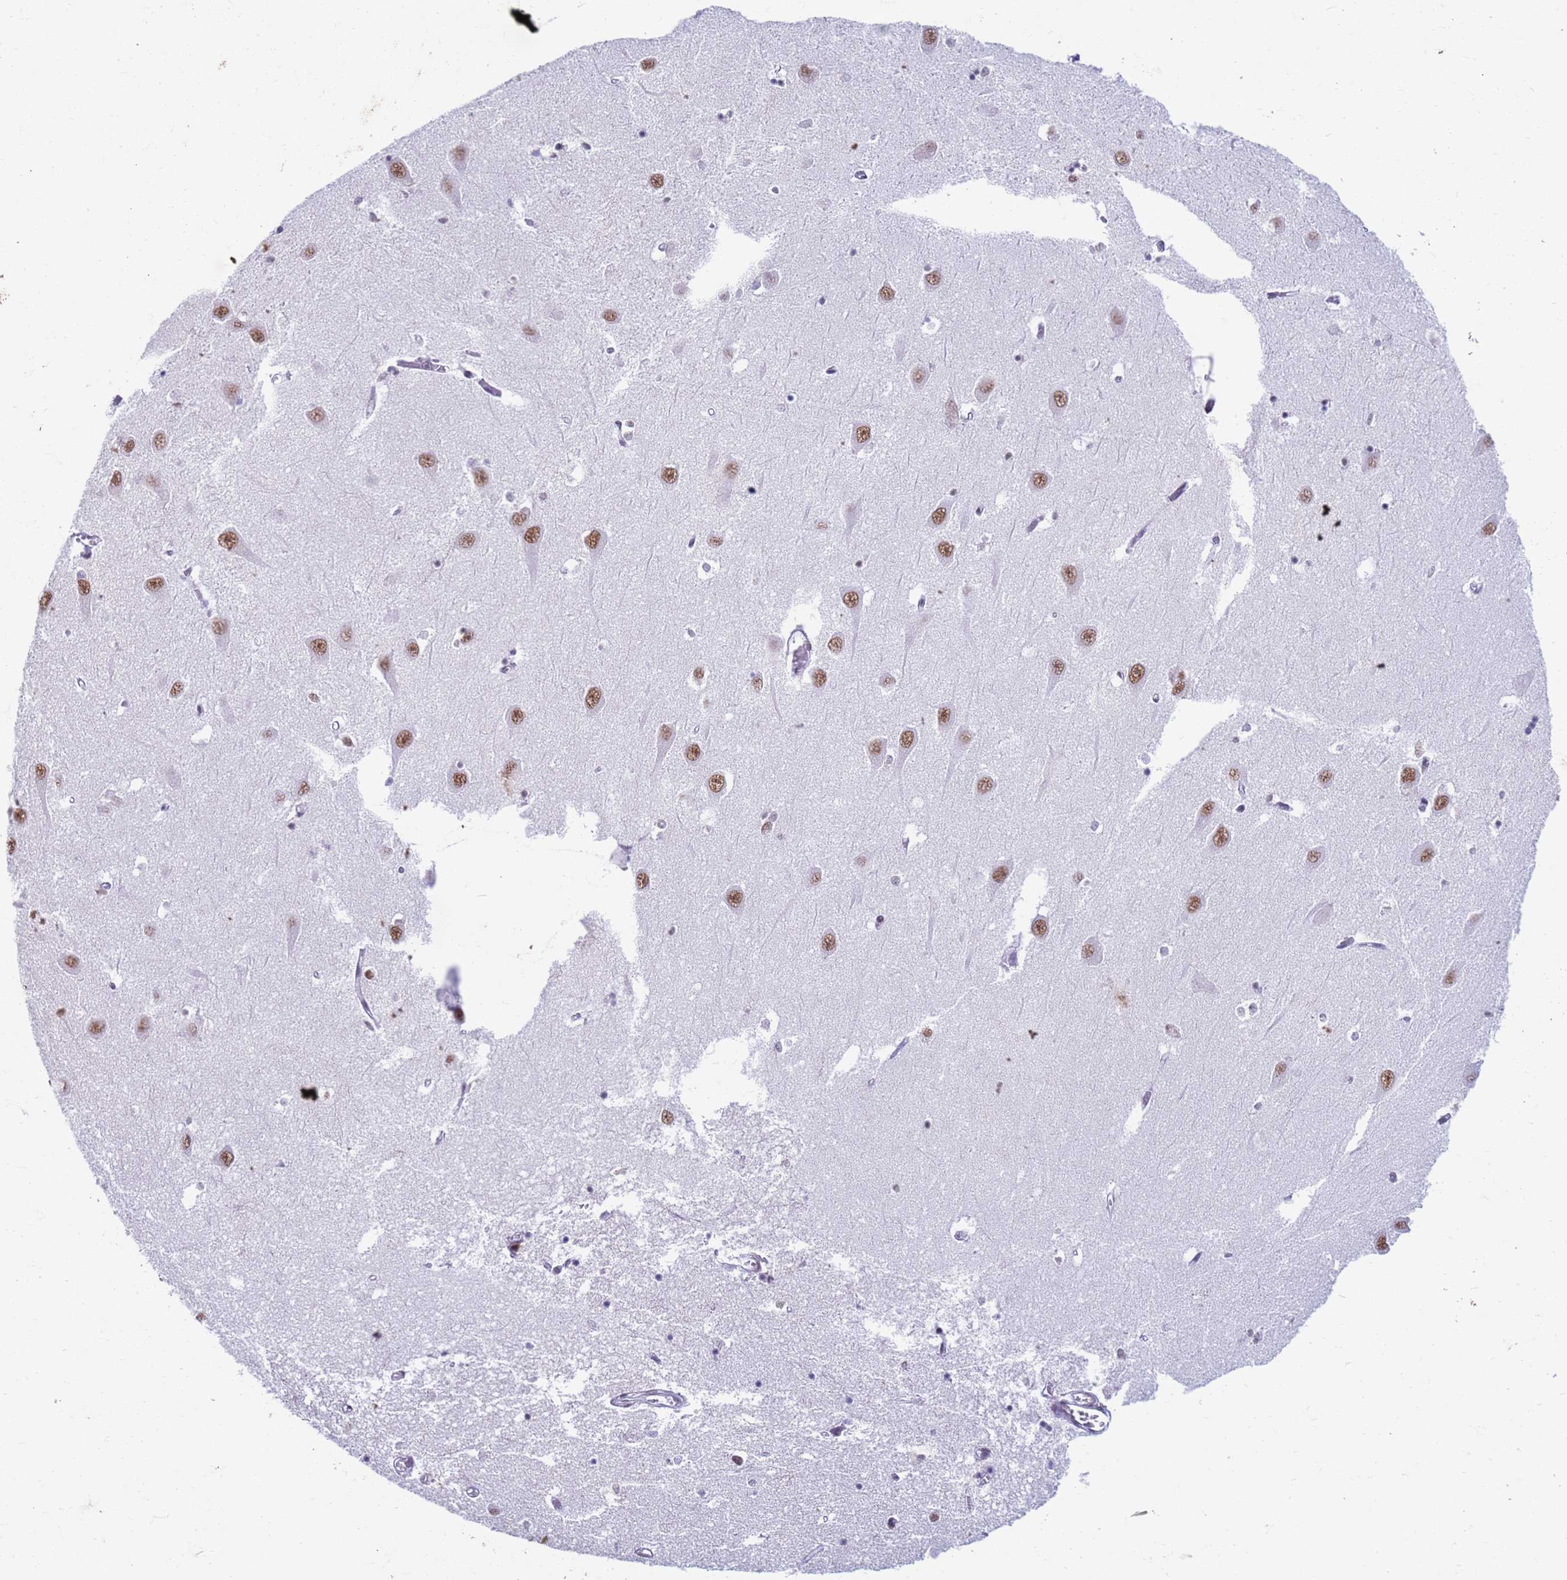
{"staining": {"intensity": "weak", "quantity": "<25%", "location": "nuclear"}, "tissue": "hippocampus", "cell_type": "Glial cells", "image_type": "normal", "snomed": [{"axis": "morphology", "description": "Normal tissue, NOS"}, {"axis": "topography", "description": "Hippocampus"}], "caption": "Immunohistochemistry of unremarkable hippocampus shows no staining in glial cells.", "gene": "FAM170B", "patient": {"sex": "male", "age": 70}}